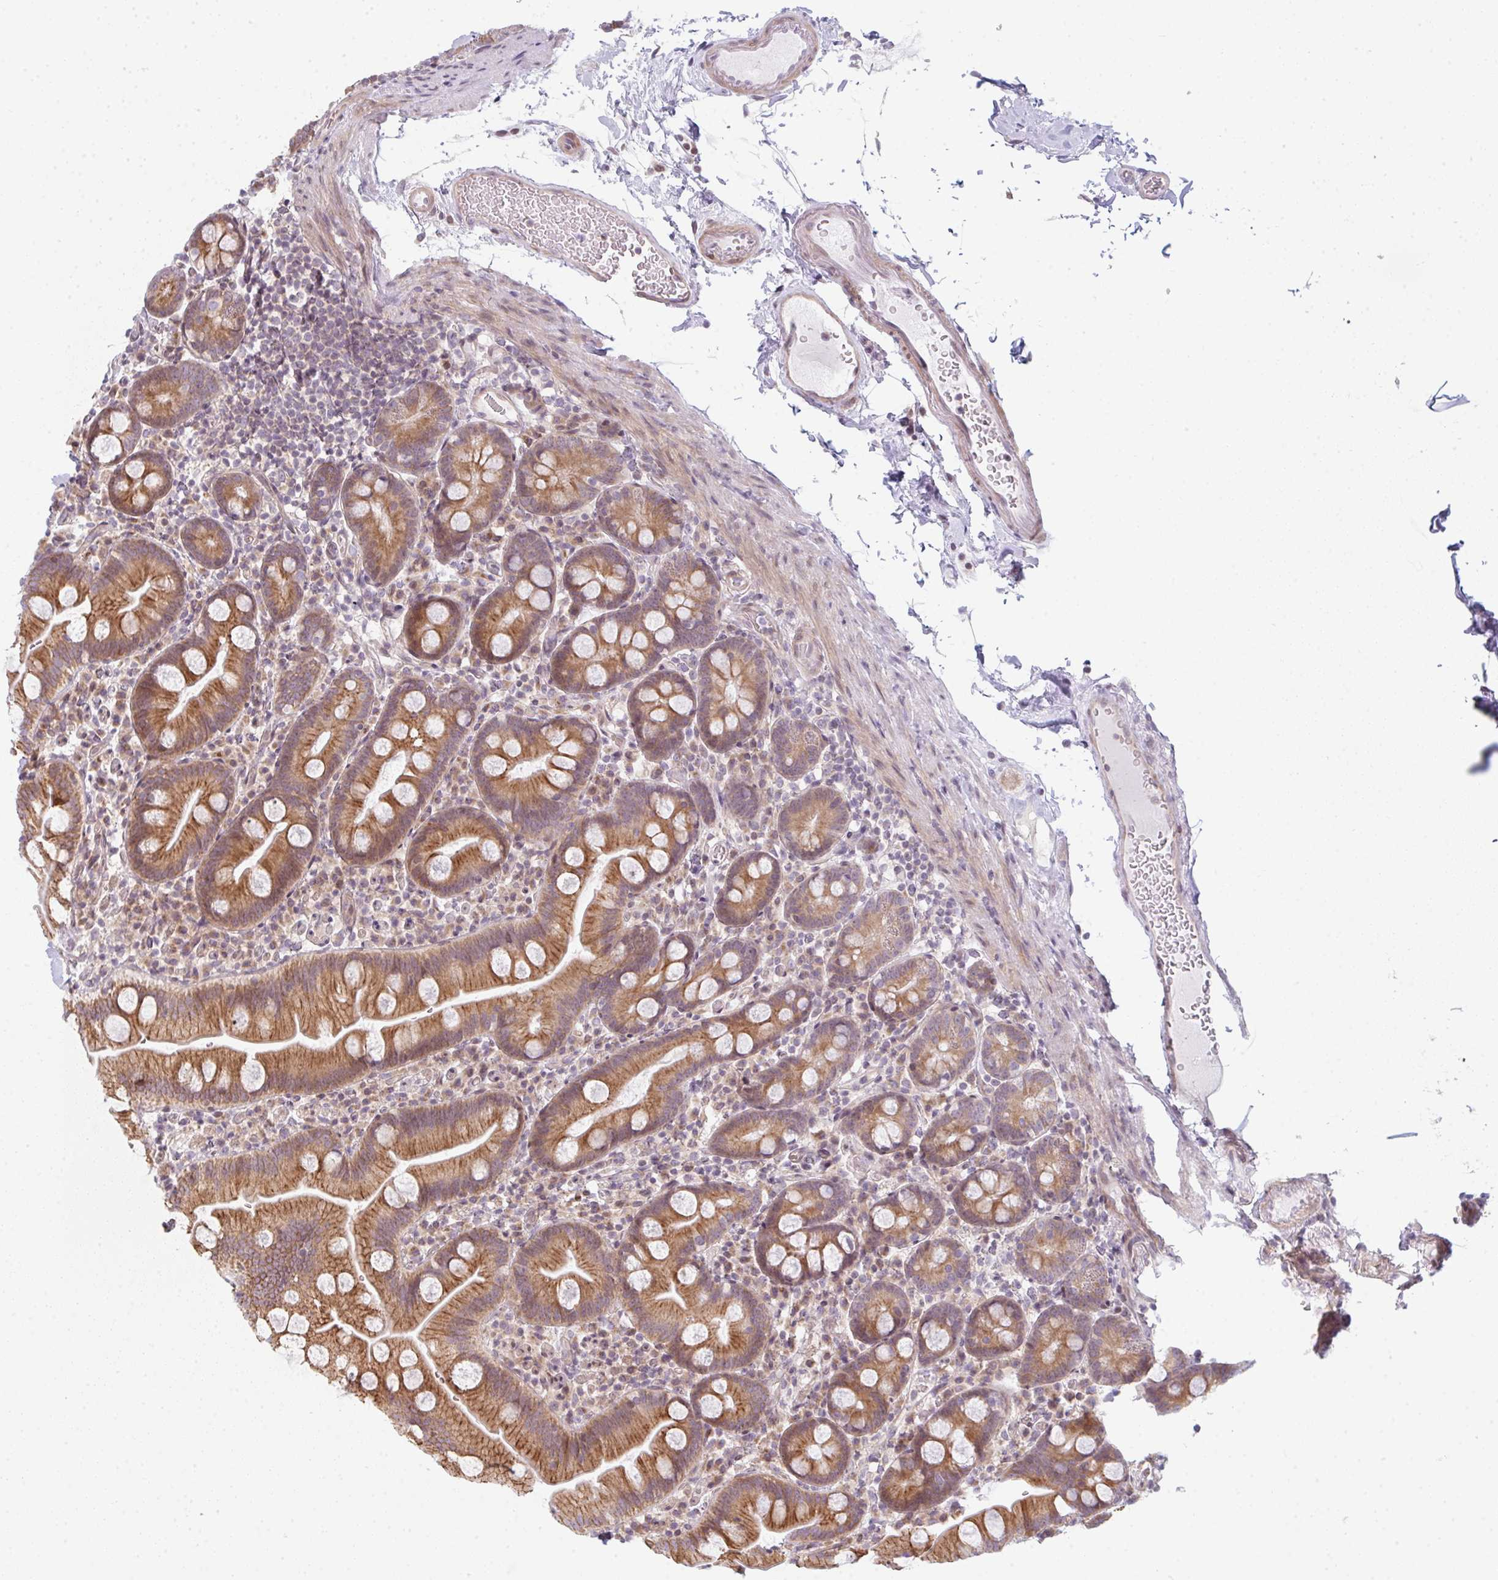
{"staining": {"intensity": "moderate", "quantity": ">75%", "location": "cytoplasmic/membranous"}, "tissue": "small intestine", "cell_type": "Glandular cells", "image_type": "normal", "snomed": [{"axis": "morphology", "description": "Normal tissue, NOS"}, {"axis": "topography", "description": "Small intestine"}], "caption": "Immunohistochemical staining of unremarkable small intestine demonstrates moderate cytoplasmic/membranous protein staining in about >75% of glandular cells. Immunohistochemistry stains the protein of interest in brown and the nuclei are stained blue.", "gene": "TMEM237", "patient": {"sex": "female", "age": 68}}